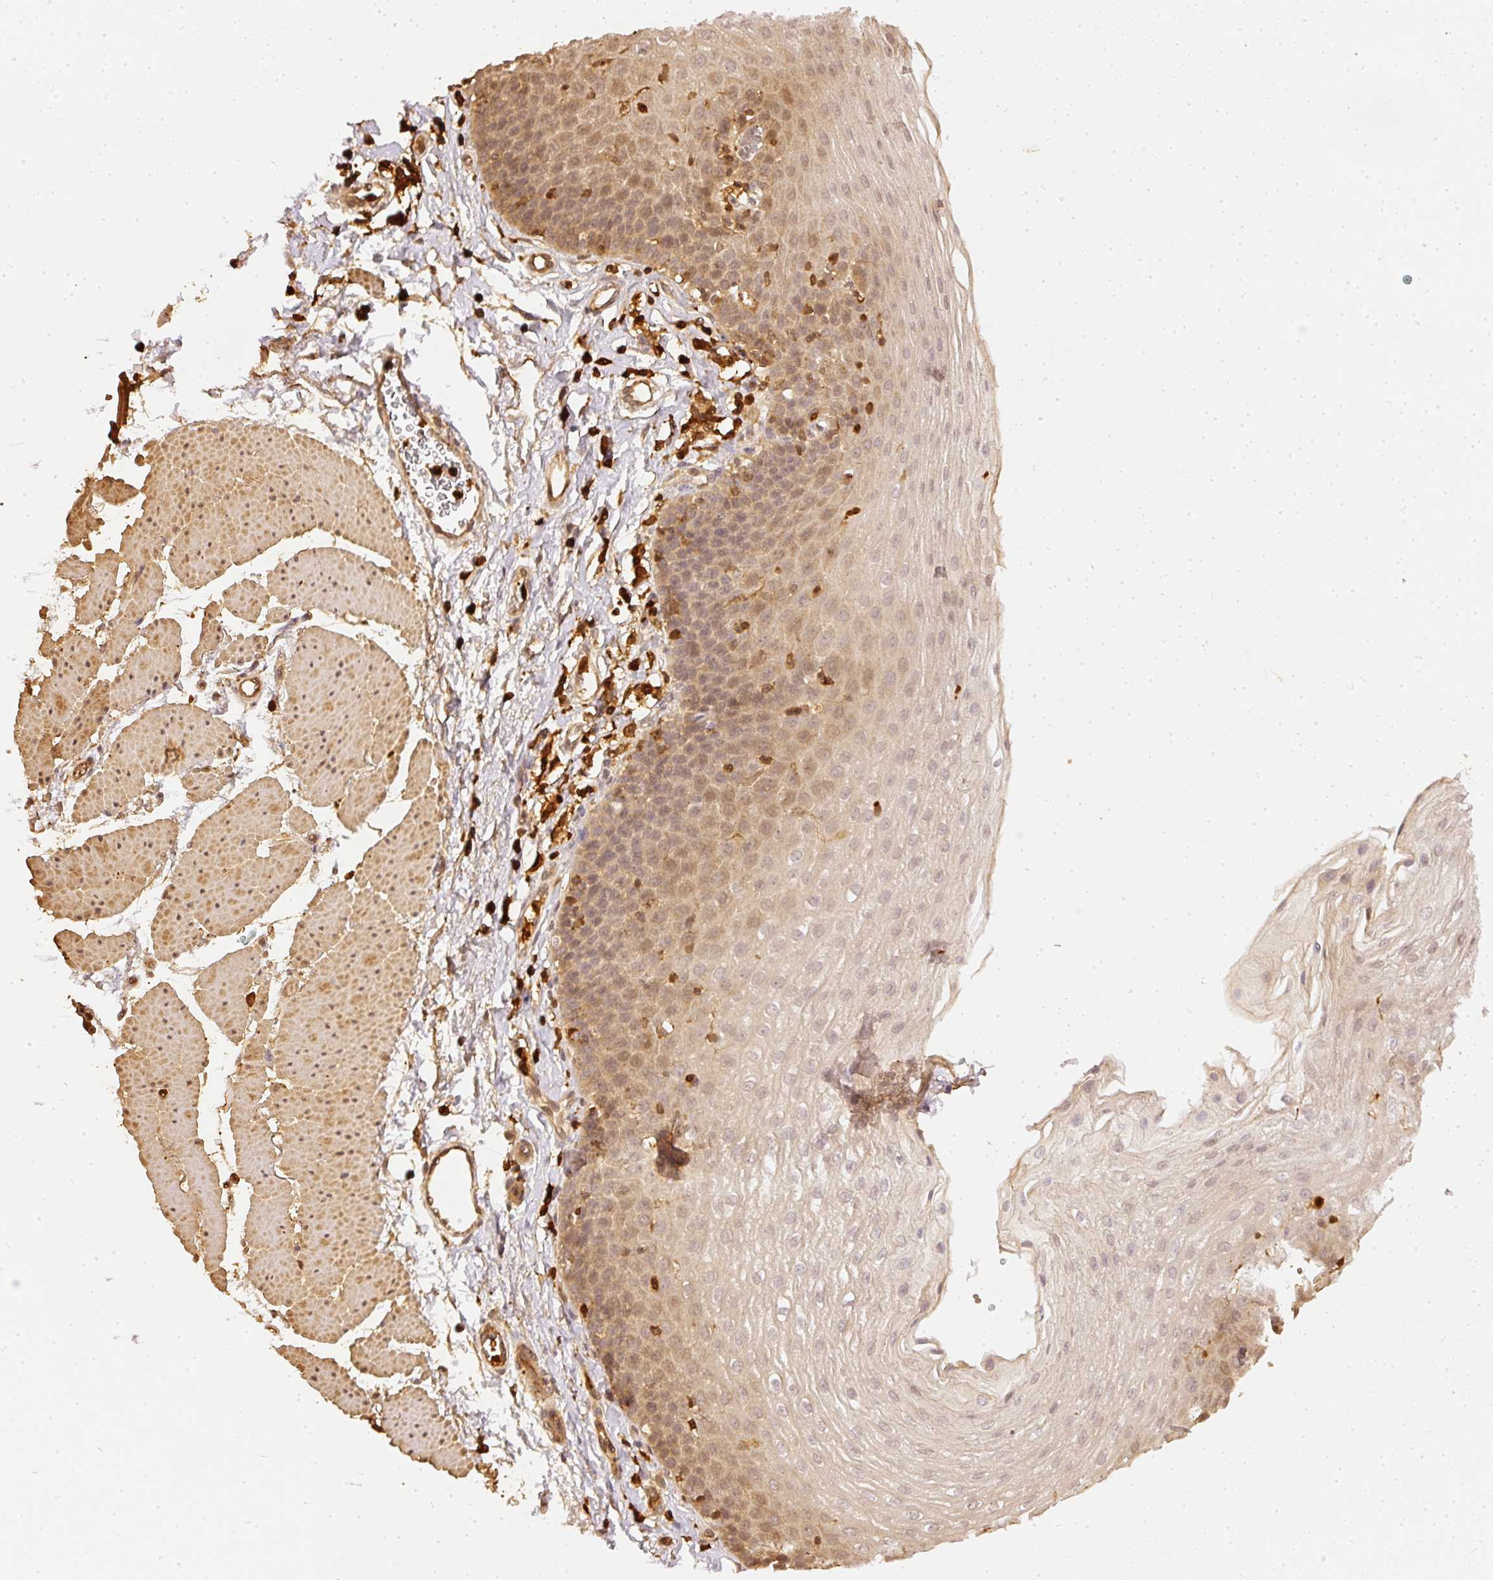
{"staining": {"intensity": "weak", "quantity": "25%-75%", "location": "cytoplasmic/membranous,nuclear"}, "tissue": "esophagus", "cell_type": "Squamous epithelial cells", "image_type": "normal", "snomed": [{"axis": "morphology", "description": "Normal tissue, NOS"}, {"axis": "topography", "description": "Esophagus"}], "caption": "High-magnification brightfield microscopy of benign esophagus stained with DAB (3,3'-diaminobenzidine) (brown) and counterstained with hematoxylin (blue). squamous epithelial cells exhibit weak cytoplasmic/membranous,nuclear expression is present in approximately25%-75% of cells.", "gene": "PFN1", "patient": {"sex": "female", "age": 81}}